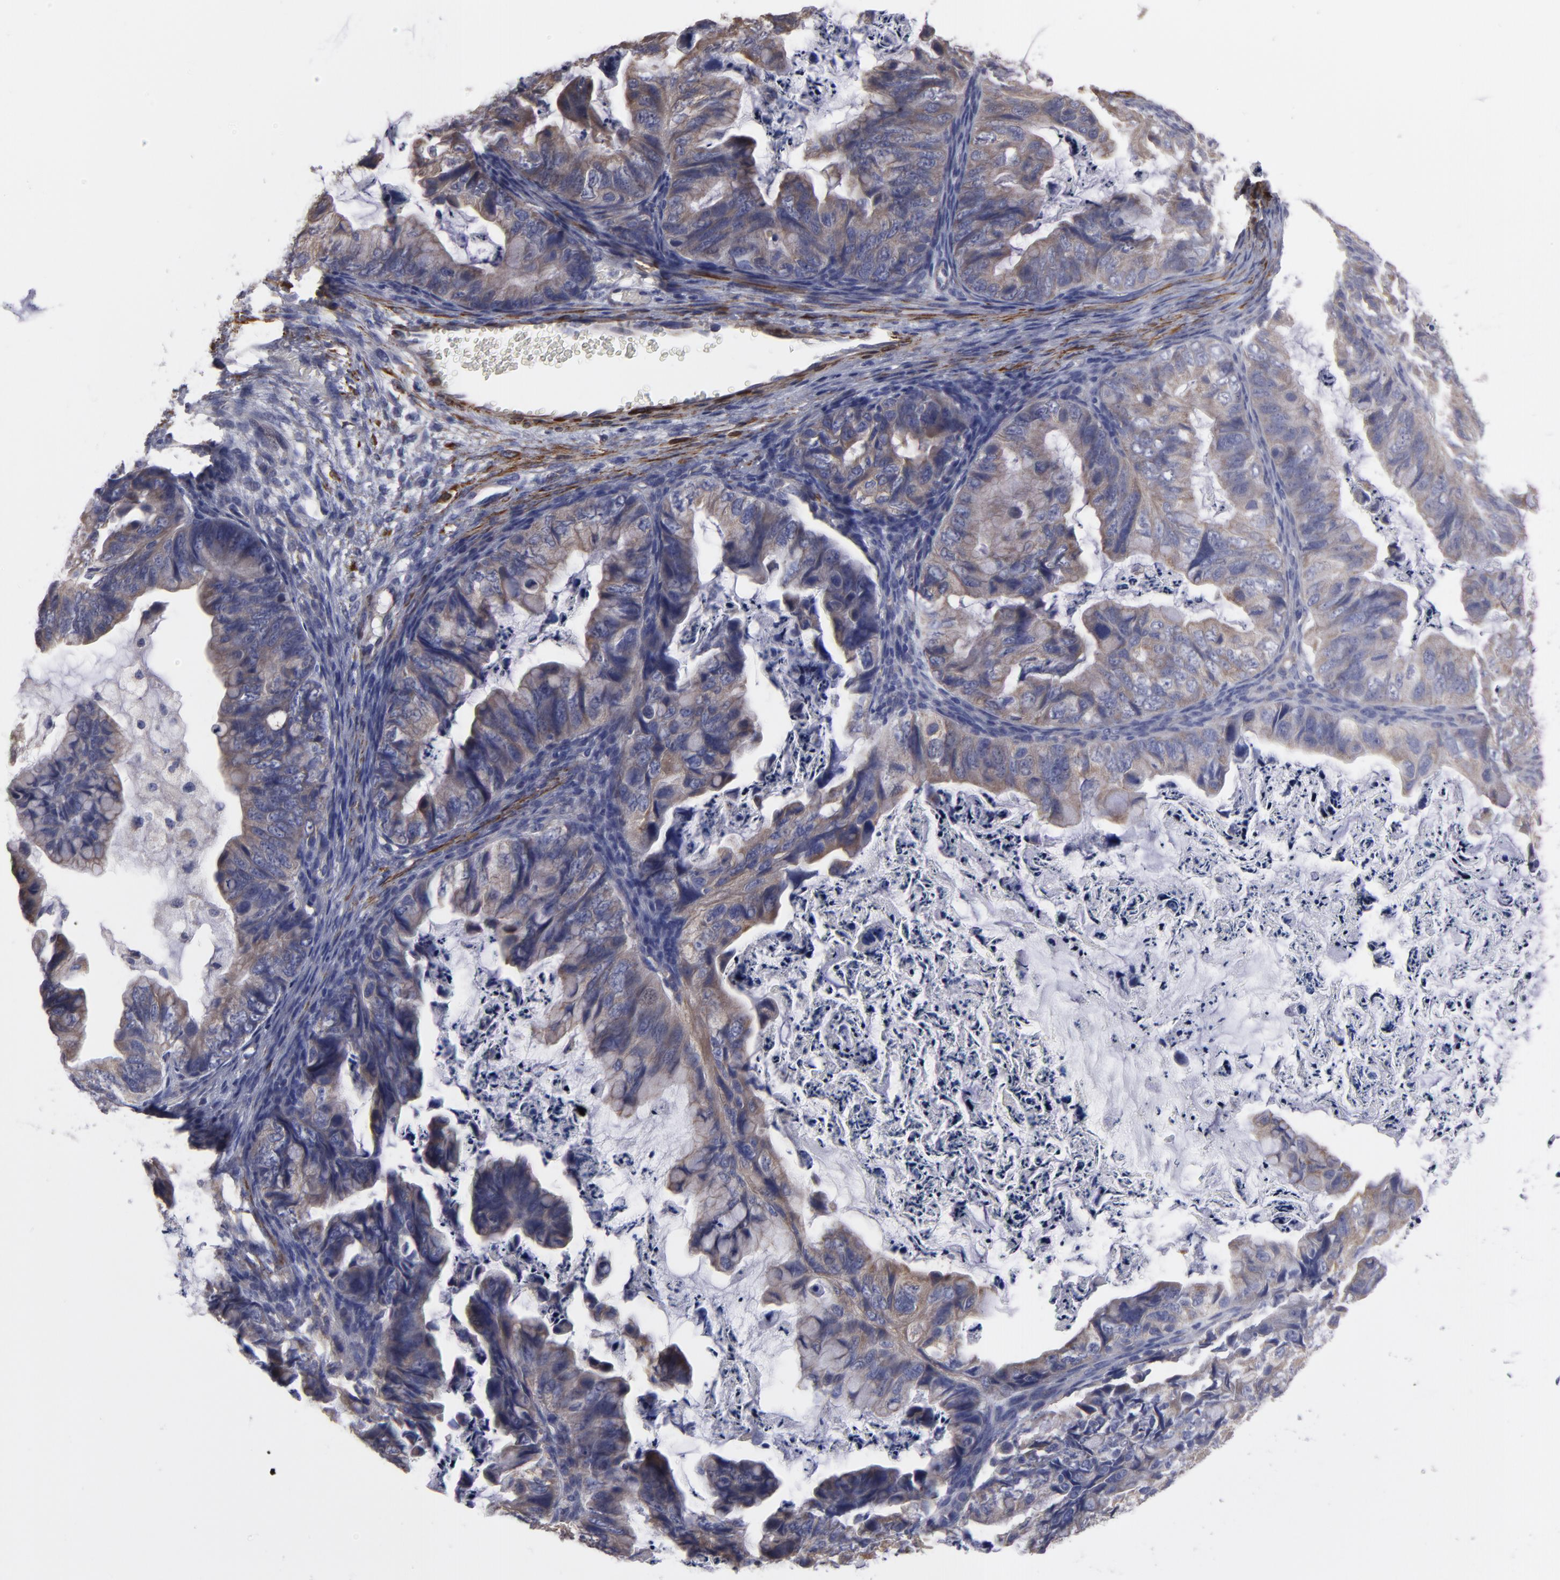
{"staining": {"intensity": "weak", "quantity": "25%-75%", "location": "cytoplasmic/membranous"}, "tissue": "ovarian cancer", "cell_type": "Tumor cells", "image_type": "cancer", "snomed": [{"axis": "morphology", "description": "Cystadenocarcinoma, mucinous, NOS"}, {"axis": "topography", "description": "Ovary"}], "caption": "IHC of human ovarian cancer exhibits low levels of weak cytoplasmic/membranous positivity in approximately 25%-75% of tumor cells.", "gene": "SLMAP", "patient": {"sex": "female", "age": 36}}